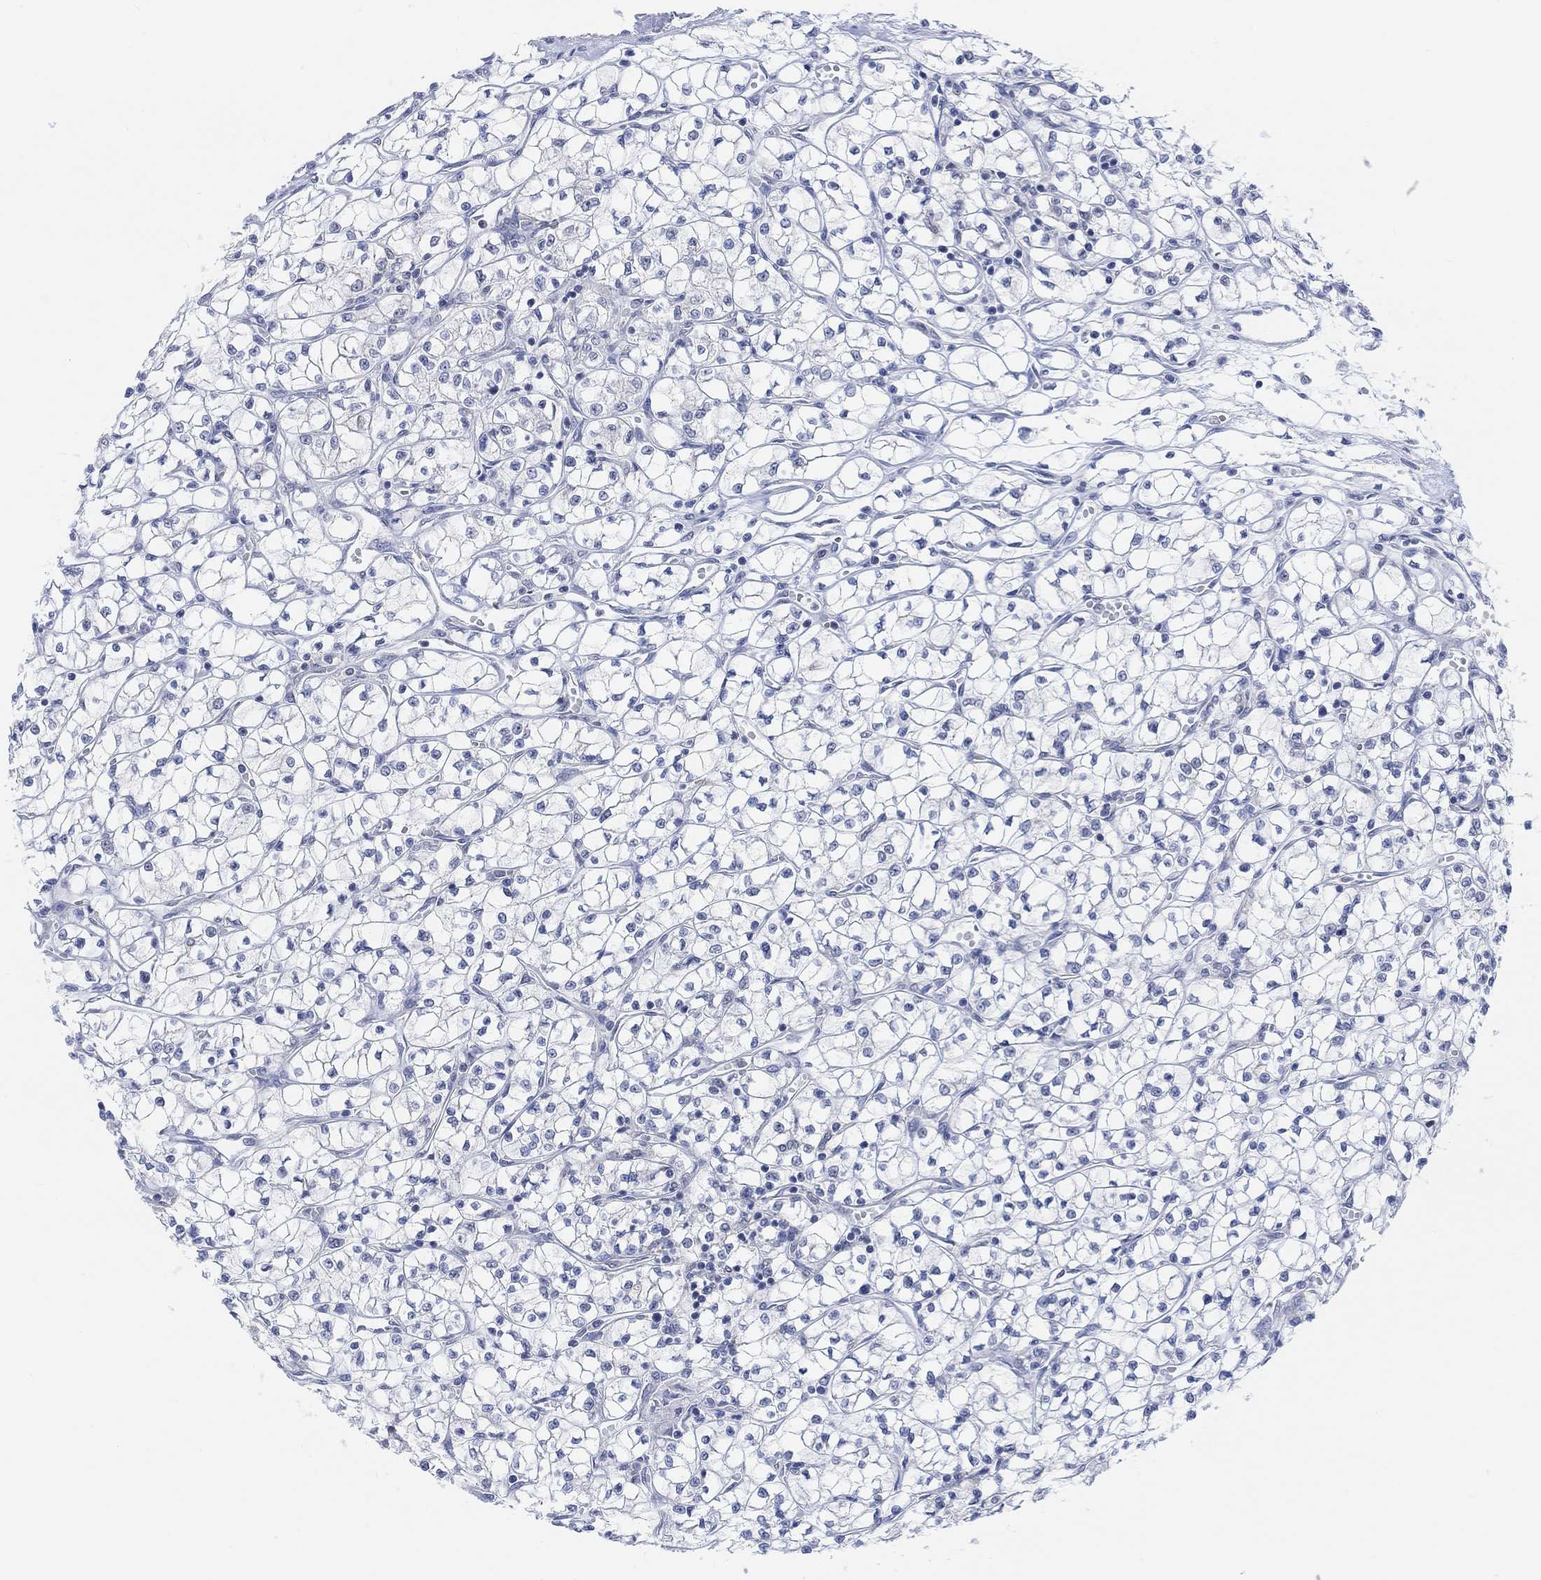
{"staining": {"intensity": "negative", "quantity": "none", "location": "none"}, "tissue": "renal cancer", "cell_type": "Tumor cells", "image_type": "cancer", "snomed": [{"axis": "morphology", "description": "Adenocarcinoma, NOS"}, {"axis": "topography", "description": "Kidney"}], "caption": "Tumor cells are negative for protein expression in human renal cancer (adenocarcinoma). (Immunohistochemistry (ihc), brightfield microscopy, high magnification).", "gene": "MUC1", "patient": {"sex": "female", "age": 64}}